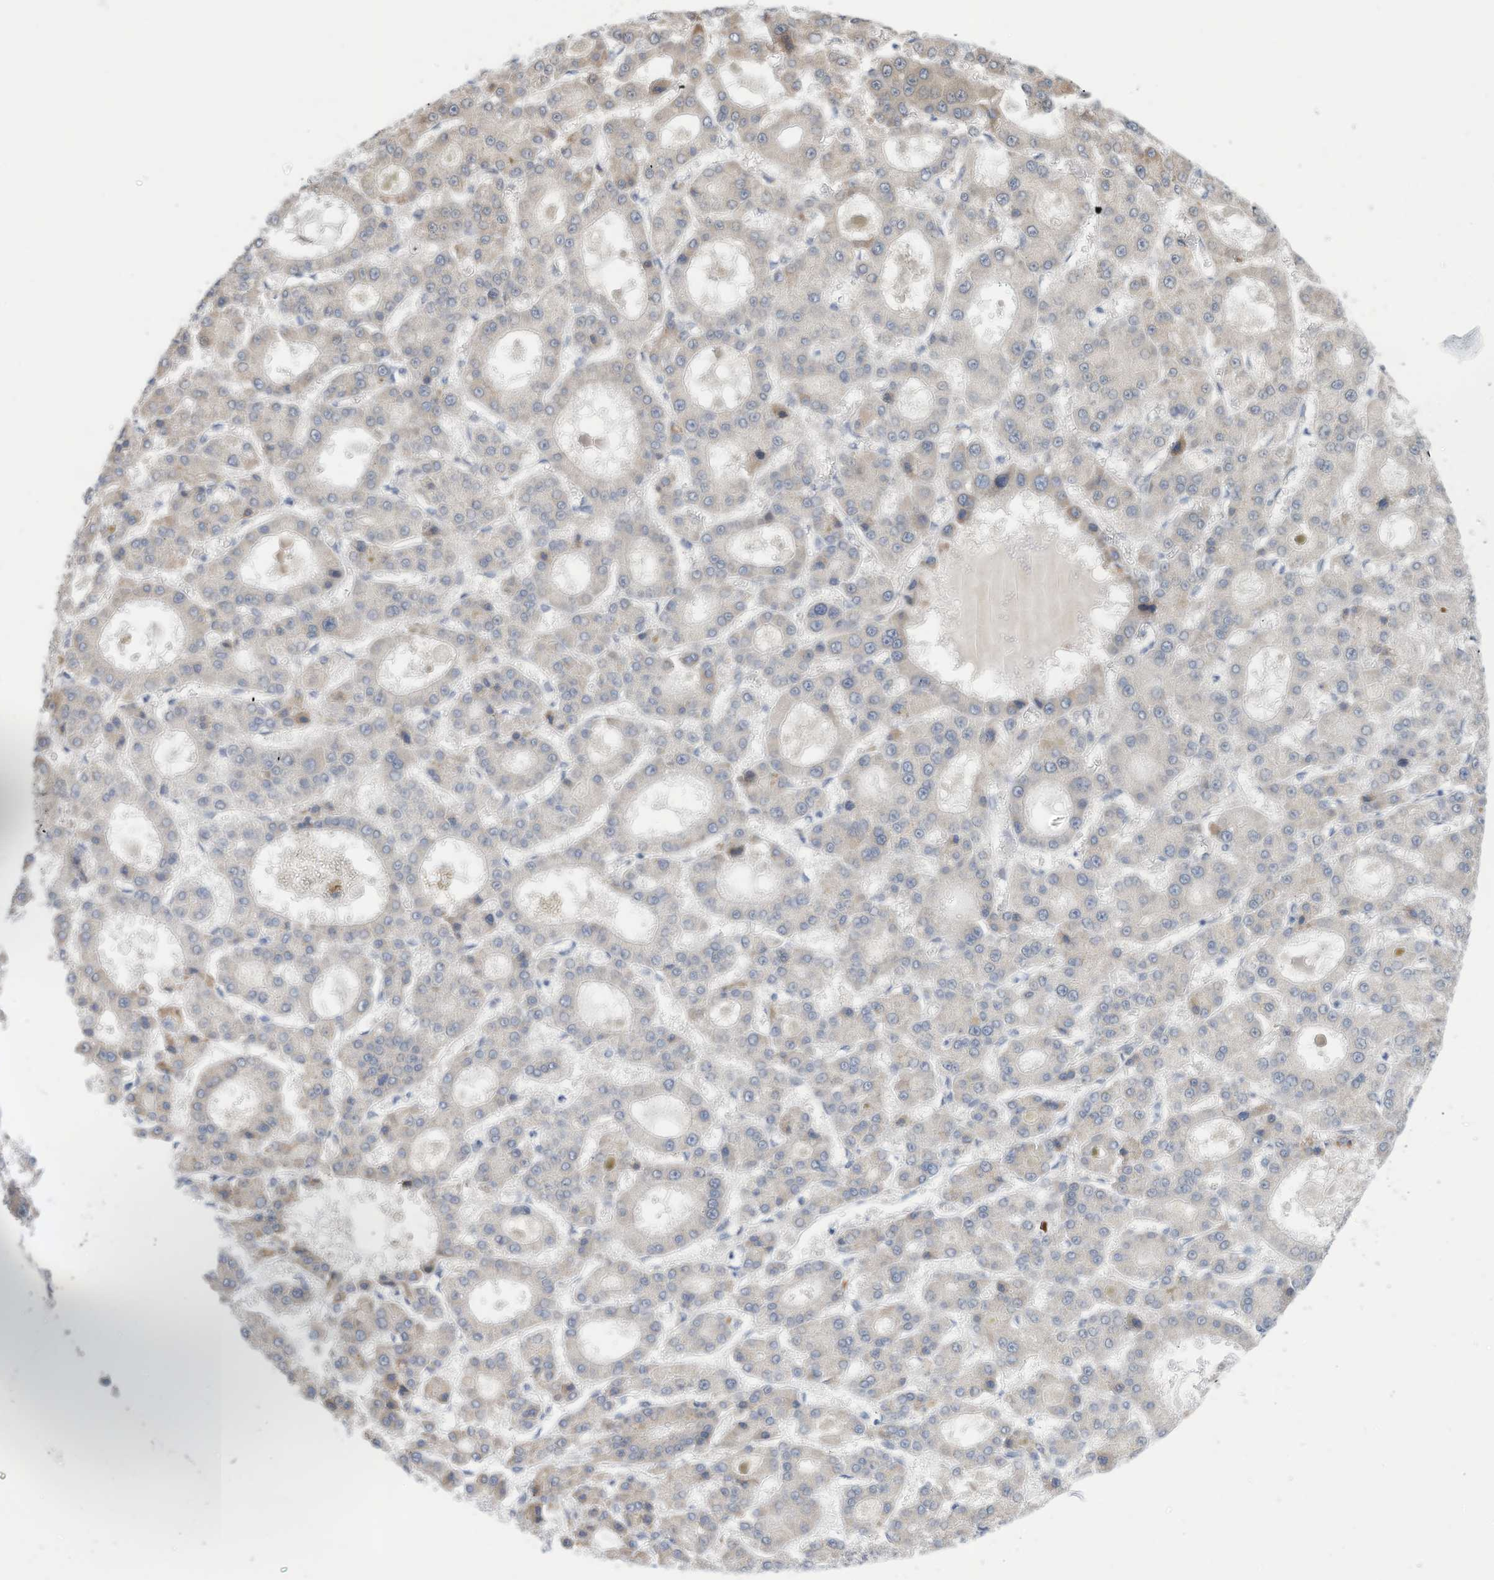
{"staining": {"intensity": "negative", "quantity": "none", "location": "none"}, "tissue": "liver cancer", "cell_type": "Tumor cells", "image_type": "cancer", "snomed": [{"axis": "morphology", "description": "Carcinoma, Hepatocellular, NOS"}, {"axis": "topography", "description": "Liver"}], "caption": "IHC micrograph of human liver cancer (hepatocellular carcinoma) stained for a protein (brown), which shows no positivity in tumor cells.", "gene": "ZNF292", "patient": {"sex": "male", "age": 70}}